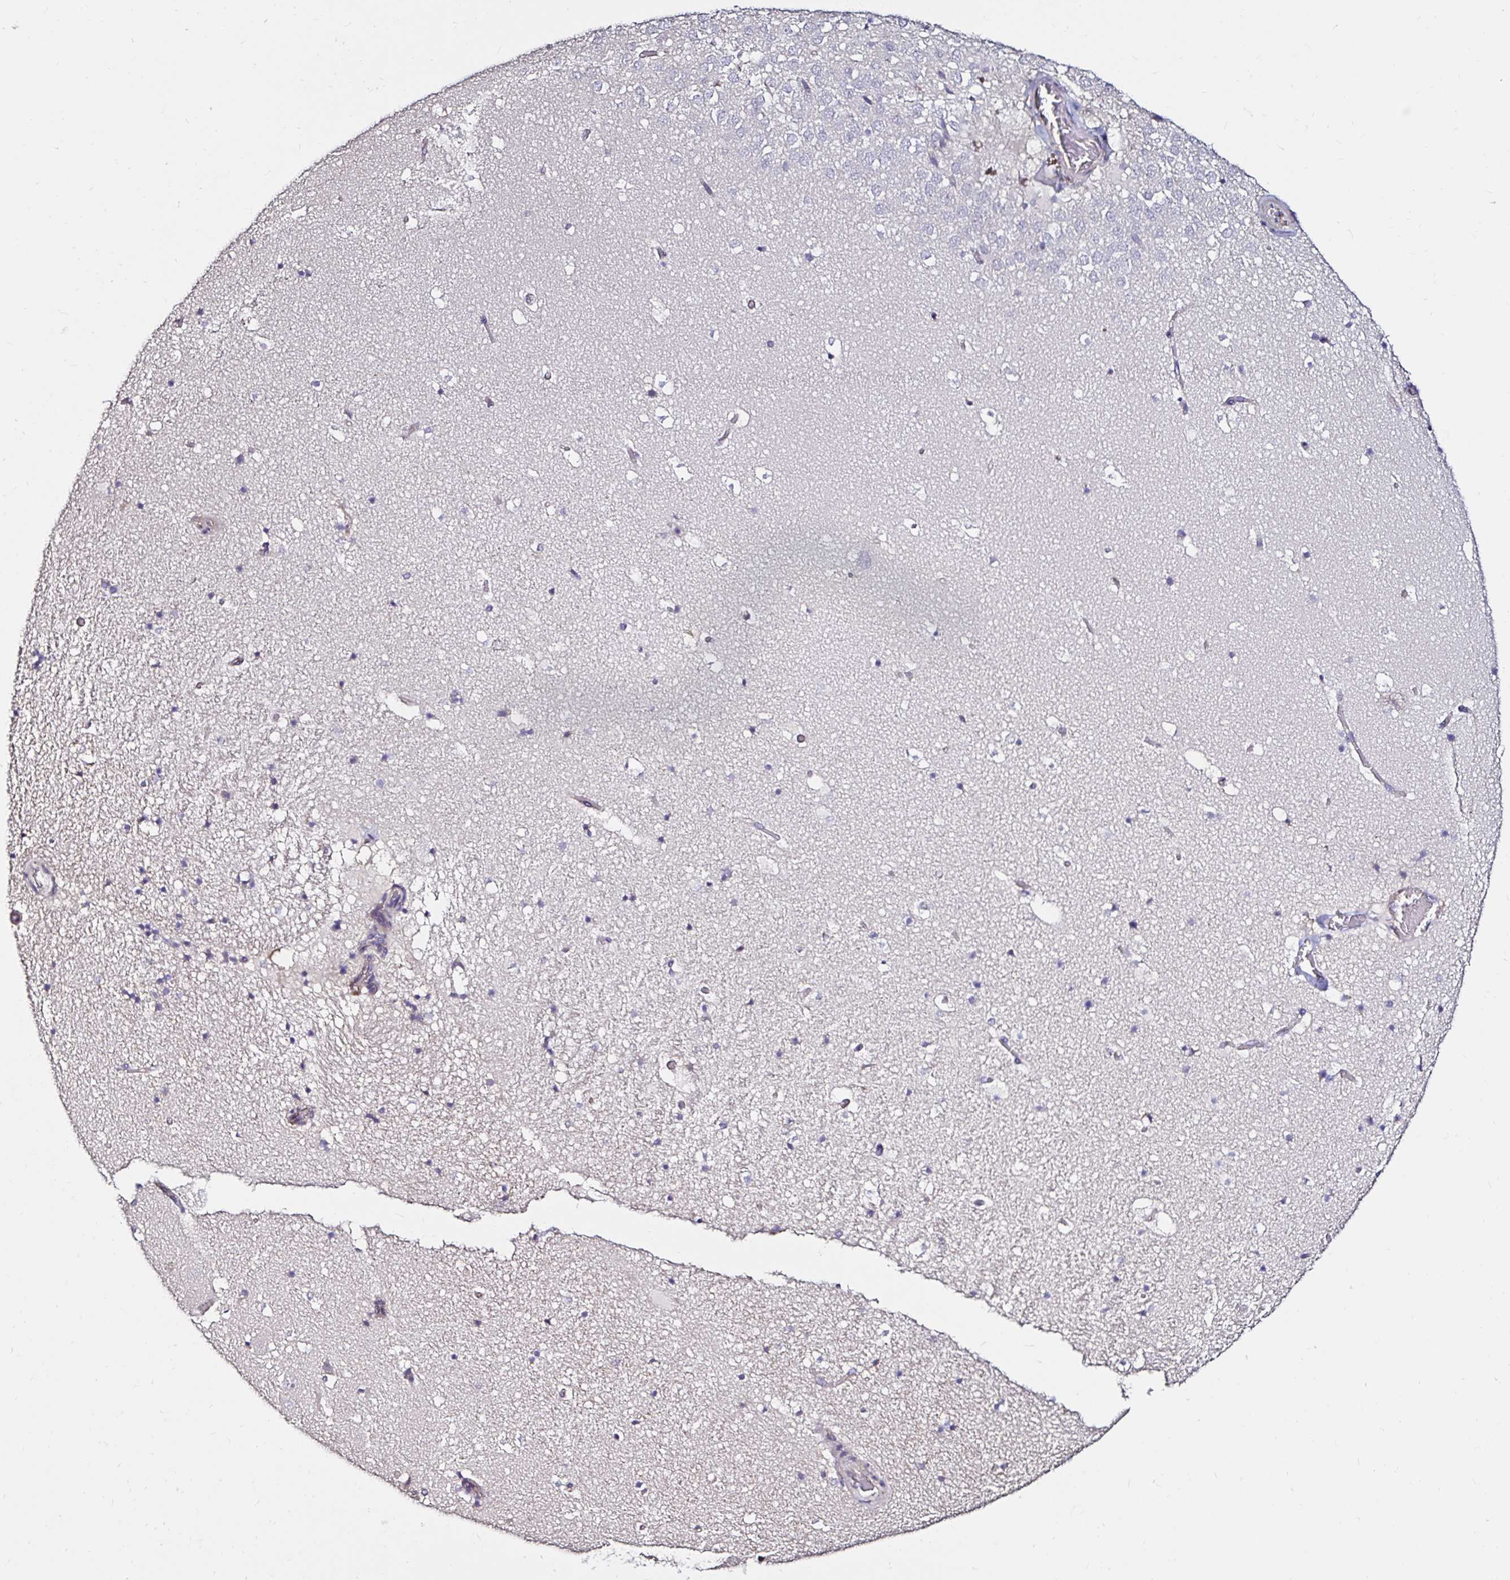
{"staining": {"intensity": "negative", "quantity": "none", "location": "none"}, "tissue": "hippocampus", "cell_type": "Glial cells", "image_type": "normal", "snomed": [{"axis": "morphology", "description": "Normal tissue, NOS"}, {"axis": "topography", "description": "Hippocampus"}], "caption": "DAB immunohistochemical staining of unremarkable hippocampus demonstrates no significant positivity in glial cells. (IHC, brightfield microscopy, high magnification).", "gene": "RSRP1", "patient": {"sex": "female", "age": 42}}